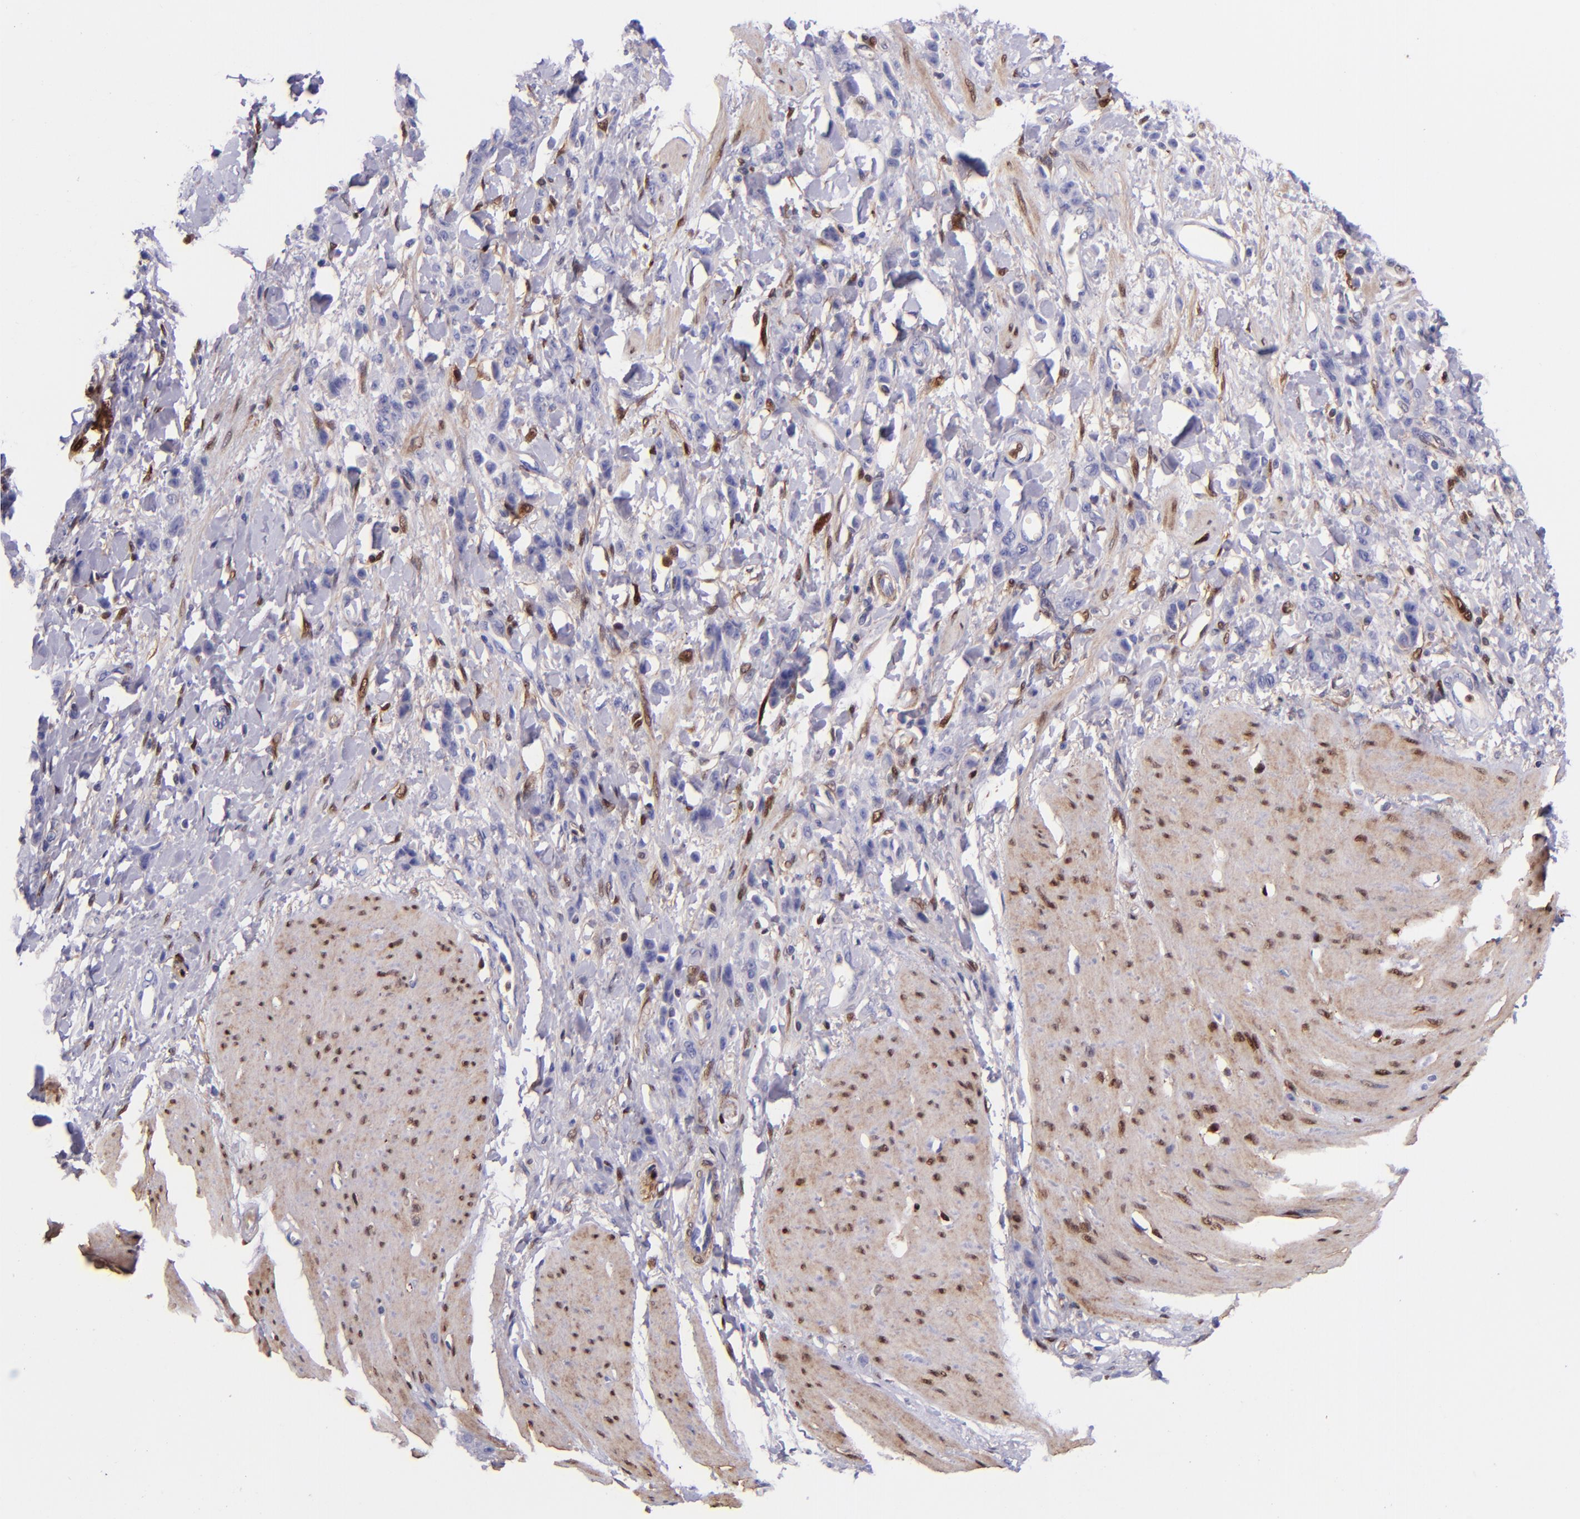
{"staining": {"intensity": "negative", "quantity": "none", "location": "none"}, "tissue": "stomach cancer", "cell_type": "Tumor cells", "image_type": "cancer", "snomed": [{"axis": "morphology", "description": "Normal tissue, NOS"}, {"axis": "morphology", "description": "Adenocarcinoma, NOS"}, {"axis": "topography", "description": "Stomach"}], "caption": "Image shows no significant protein positivity in tumor cells of stomach adenocarcinoma. (DAB (3,3'-diaminobenzidine) immunohistochemistry (IHC), high magnification).", "gene": "LGALS1", "patient": {"sex": "male", "age": 82}}